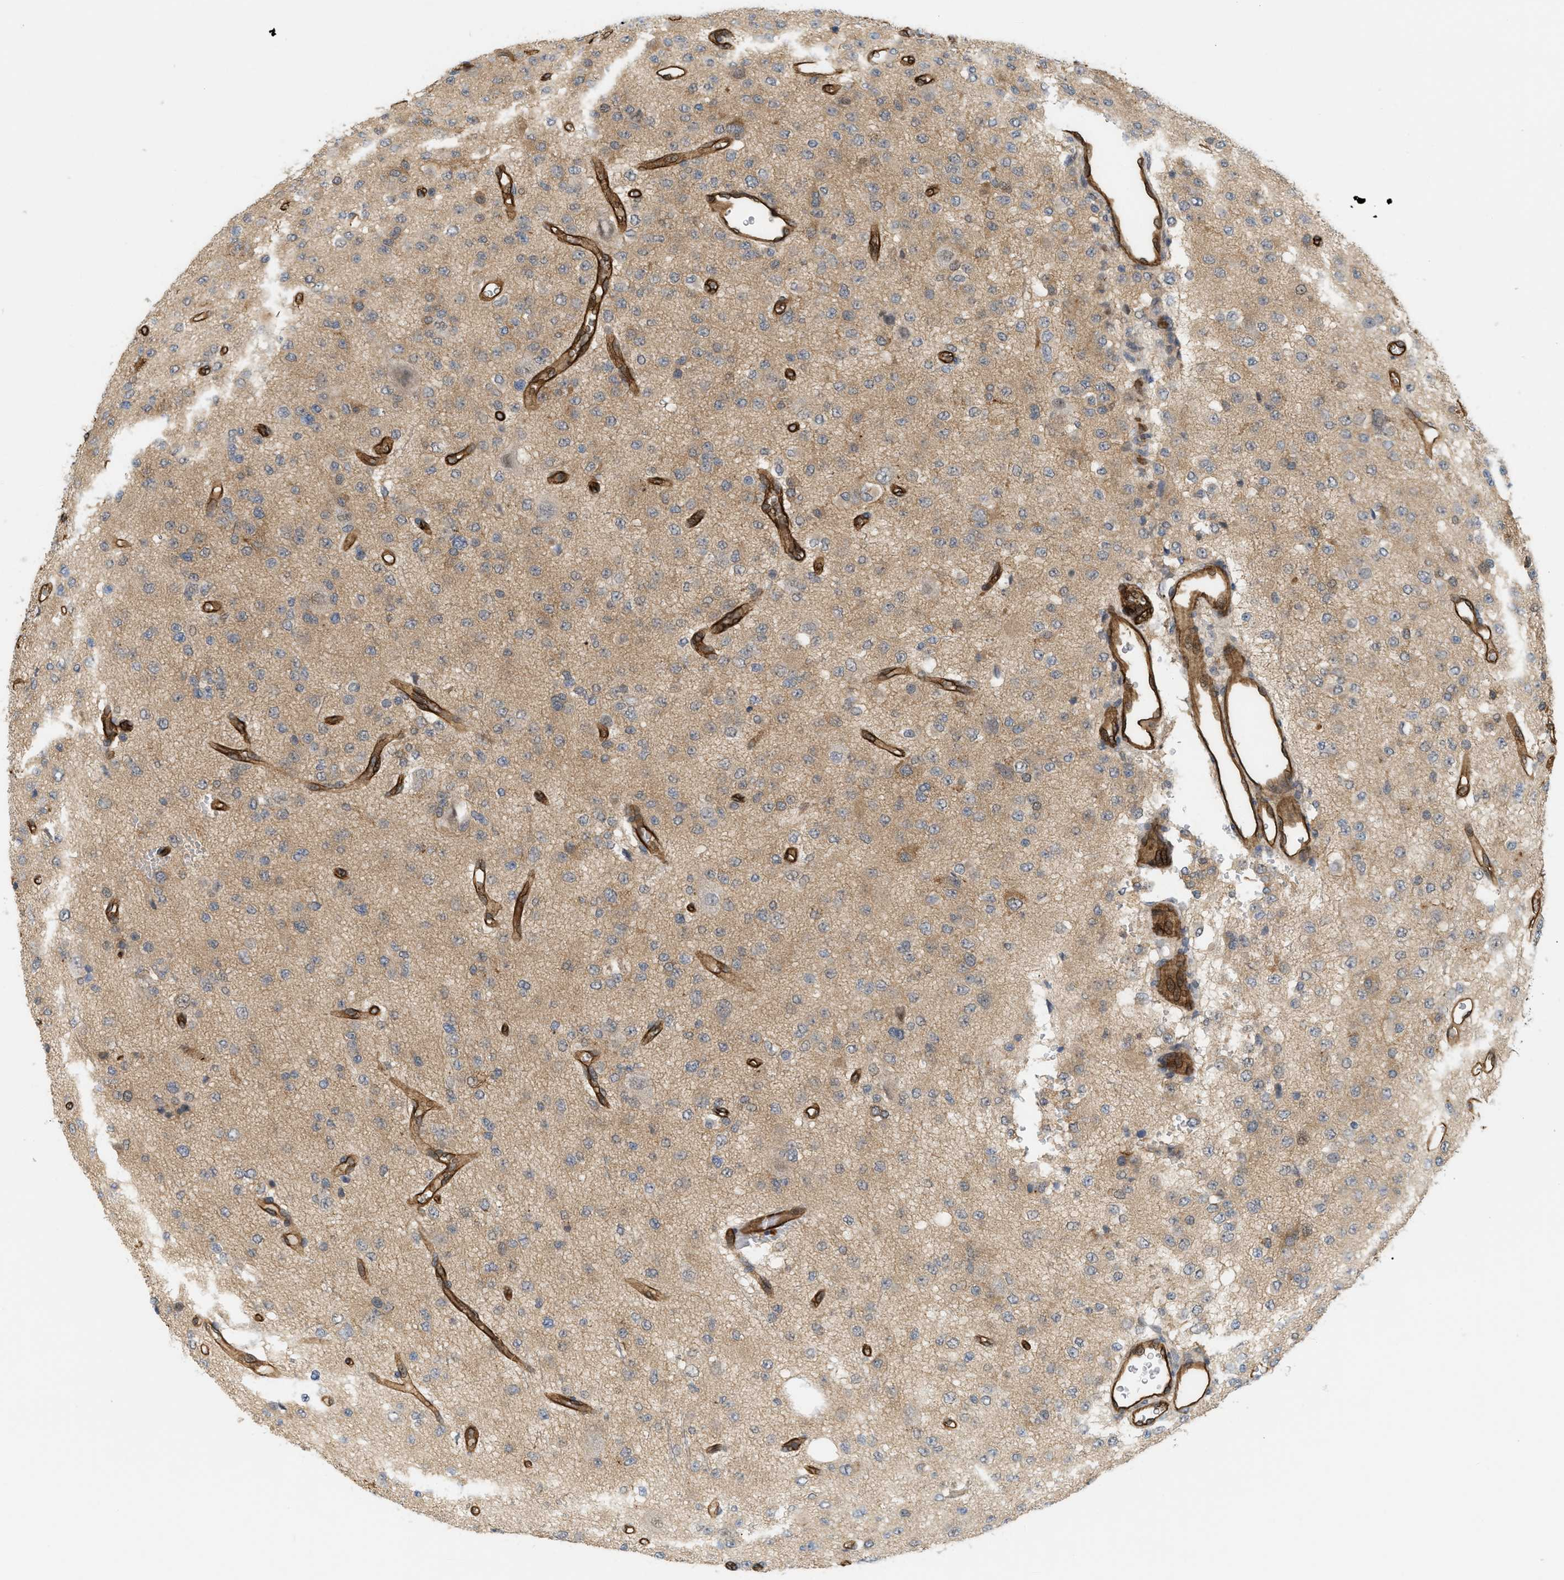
{"staining": {"intensity": "weak", "quantity": "25%-75%", "location": "cytoplasmic/membranous"}, "tissue": "glioma", "cell_type": "Tumor cells", "image_type": "cancer", "snomed": [{"axis": "morphology", "description": "Glioma, malignant, Low grade"}, {"axis": "topography", "description": "Brain"}], "caption": "Immunohistochemistry (IHC) of human low-grade glioma (malignant) exhibits low levels of weak cytoplasmic/membranous staining in about 25%-75% of tumor cells.", "gene": "PALMD", "patient": {"sex": "male", "age": 38}}